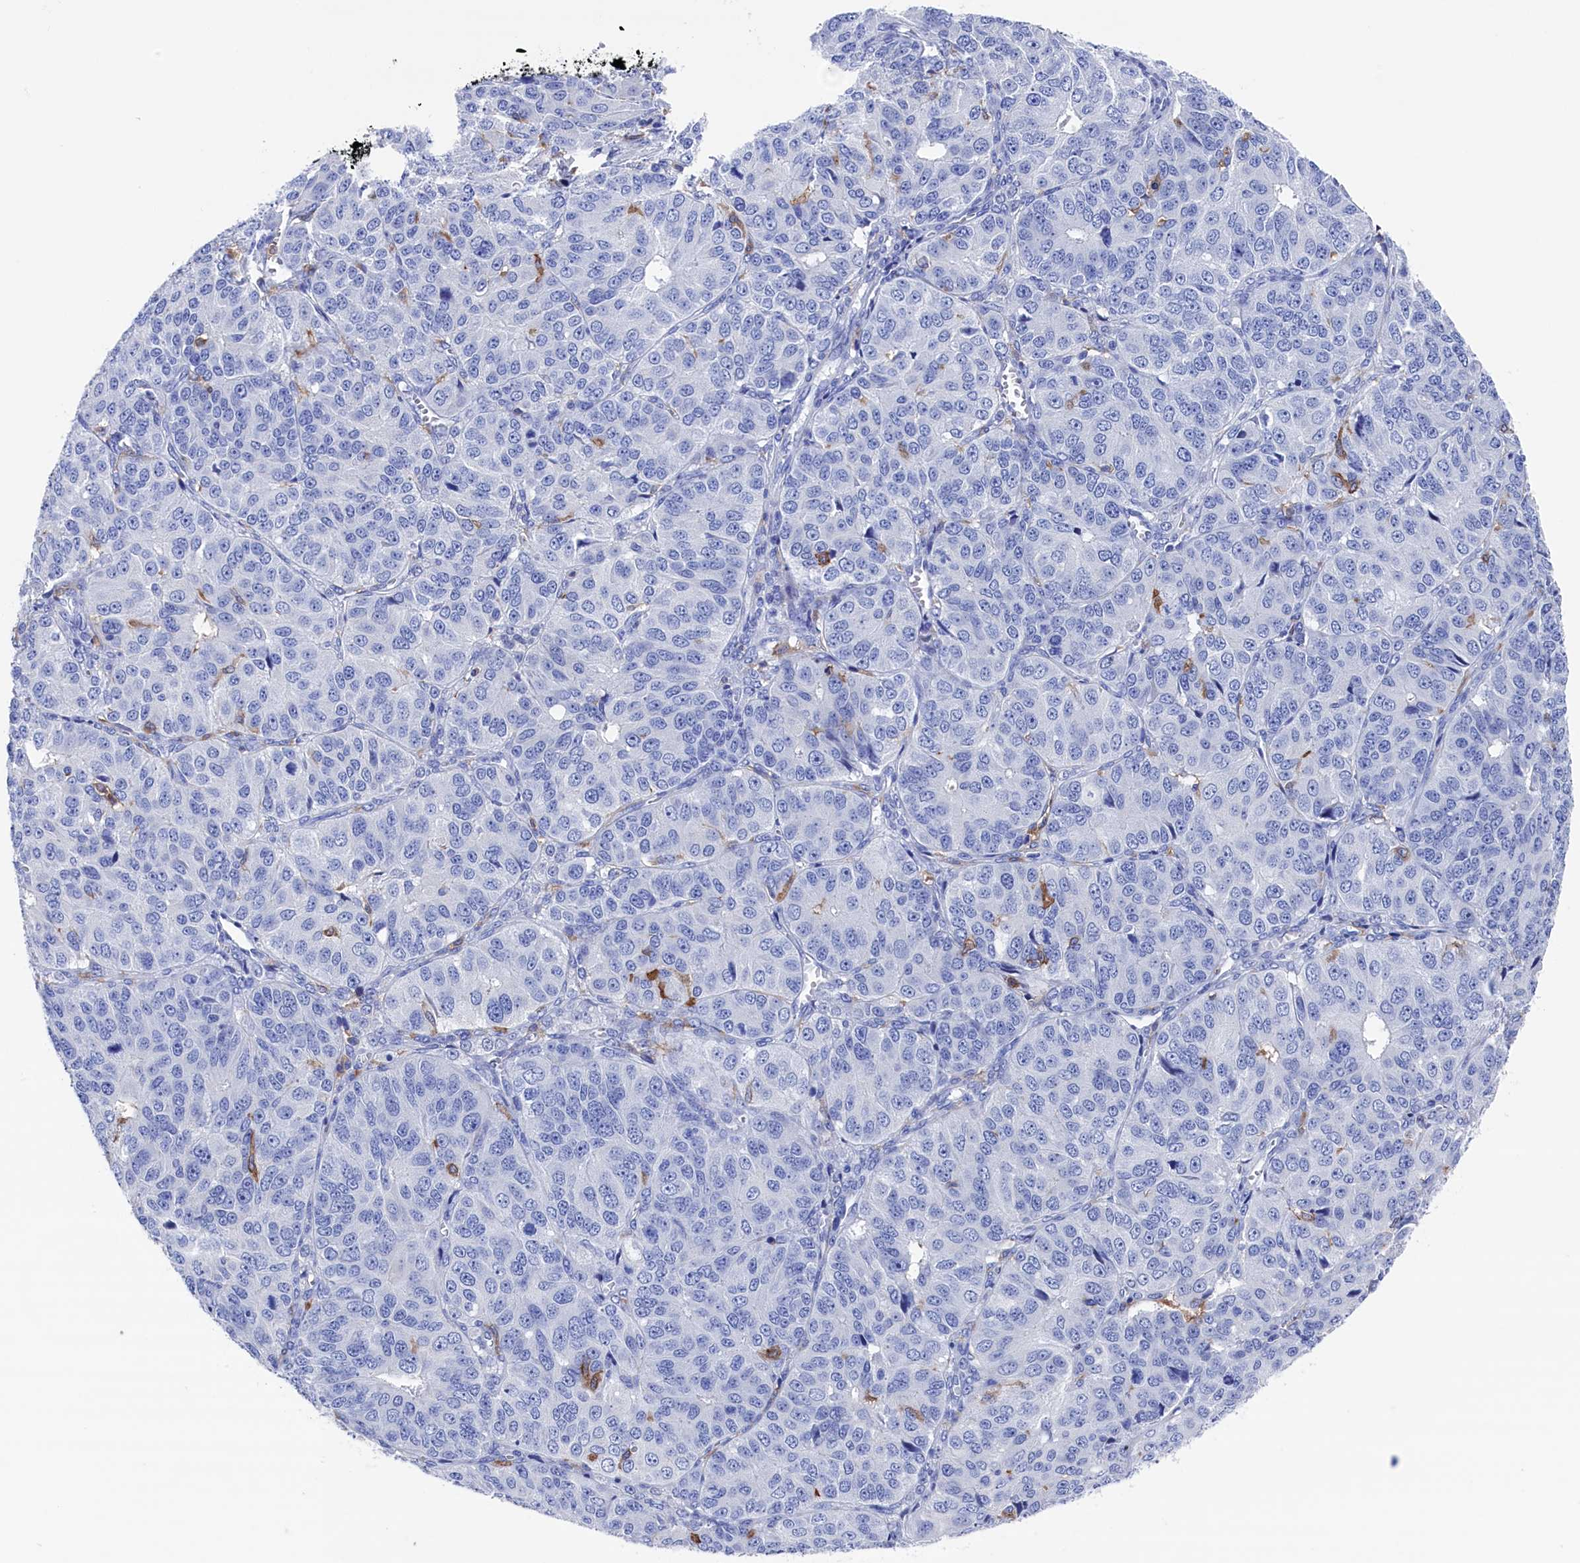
{"staining": {"intensity": "negative", "quantity": "none", "location": "none"}, "tissue": "ovarian cancer", "cell_type": "Tumor cells", "image_type": "cancer", "snomed": [{"axis": "morphology", "description": "Carcinoma, endometroid"}, {"axis": "topography", "description": "Ovary"}], "caption": "Tumor cells are negative for brown protein staining in ovarian cancer.", "gene": "TYROBP", "patient": {"sex": "female", "age": 51}}